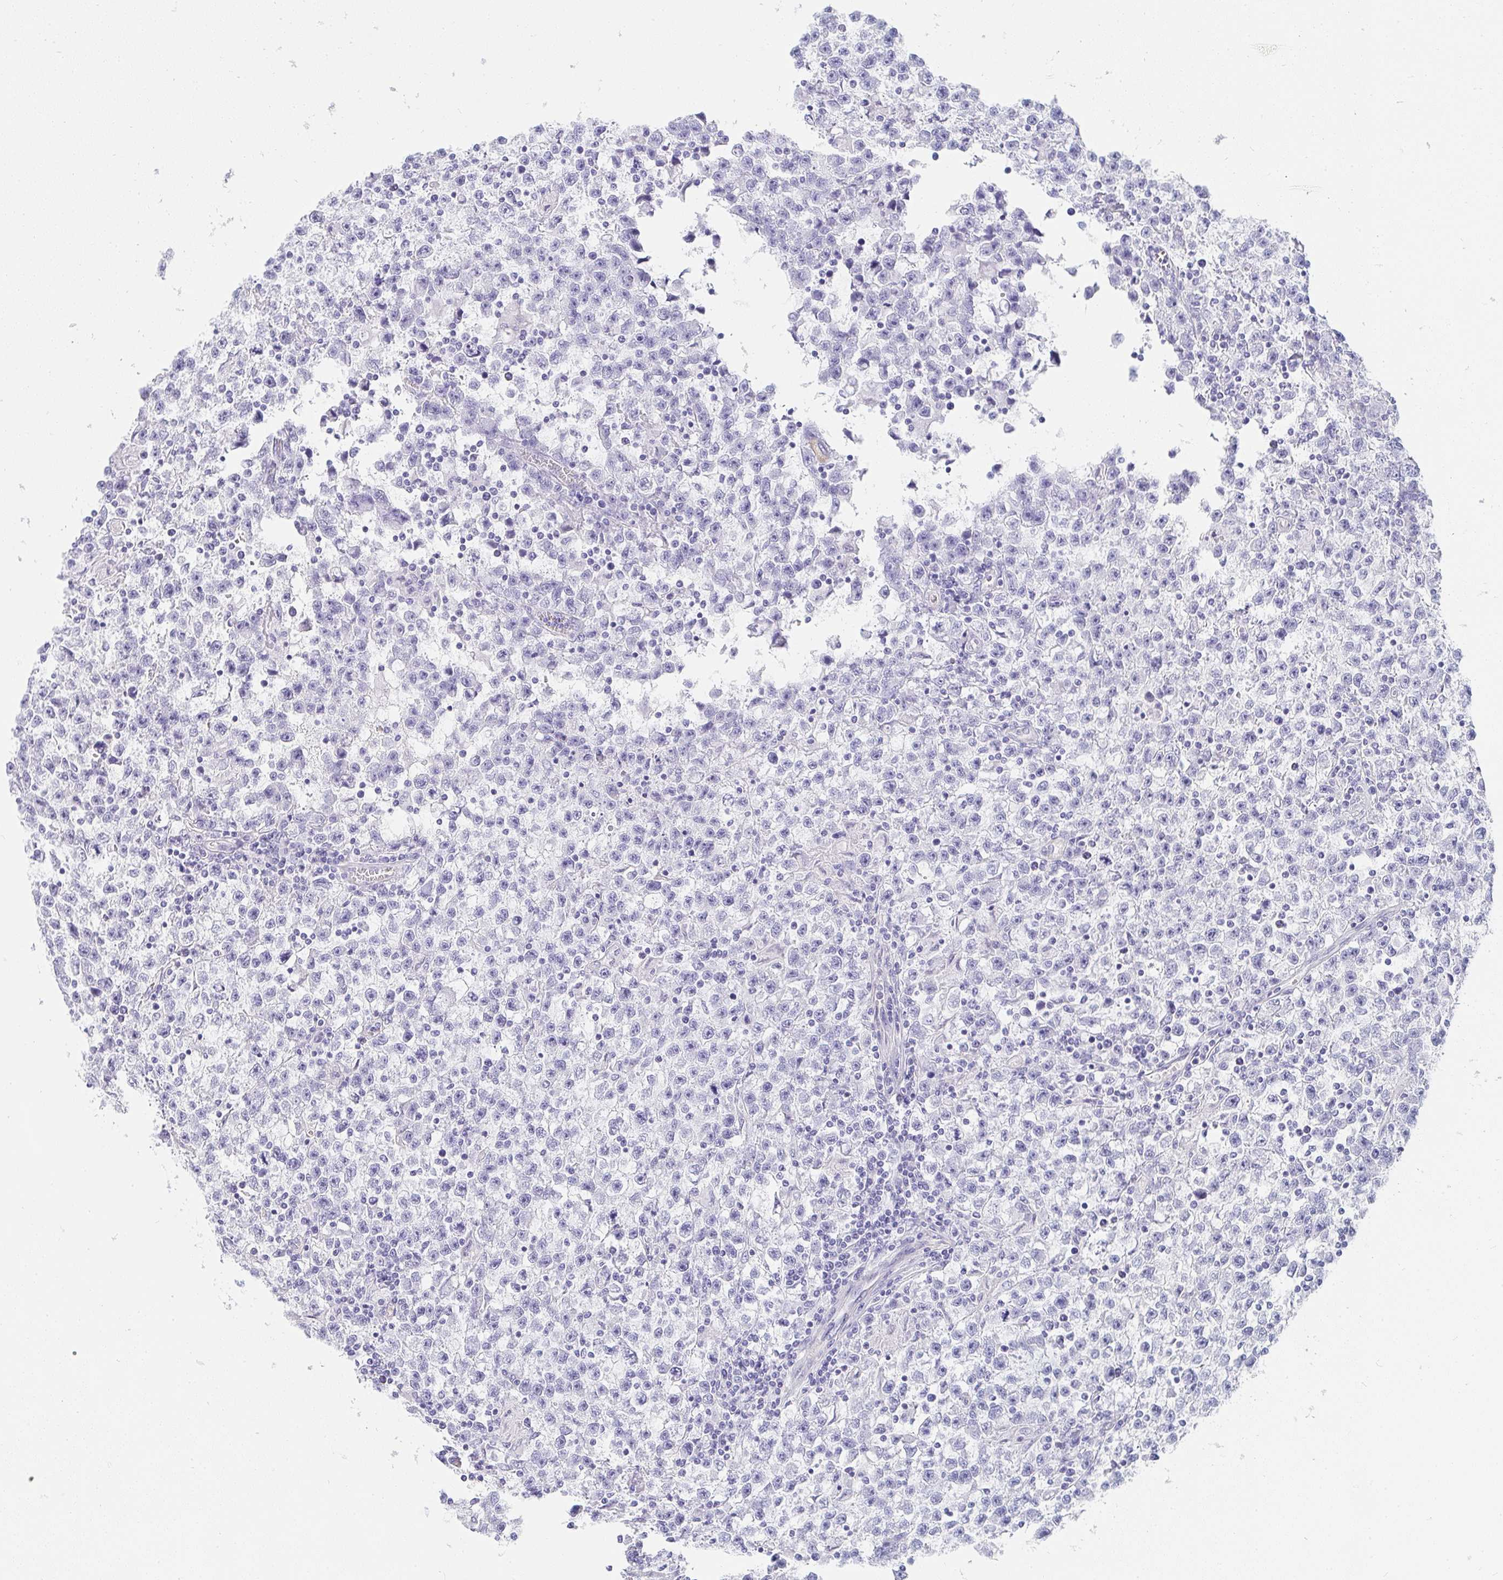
{"staining": {"intensity": "negative", "quantity": "none", "location": "none"}, "tissue": "testis cancer", "cell_type": "Tumor cells", "image_type": "cancer", "snomed": [{"axis": "morphology", "description": "Seminoma, NOS"}, {"axis": "topography", "description": "Testis"}], "caption": "Immunohistochemical staining of human seminoma (testis) demonstrates no significant staining in tumor cells. (Immunohistochemistry (ihc), brightfield microscopy, high magnification).", "gene": "PRND", "patient": {"sex": "male", "age": 31}}